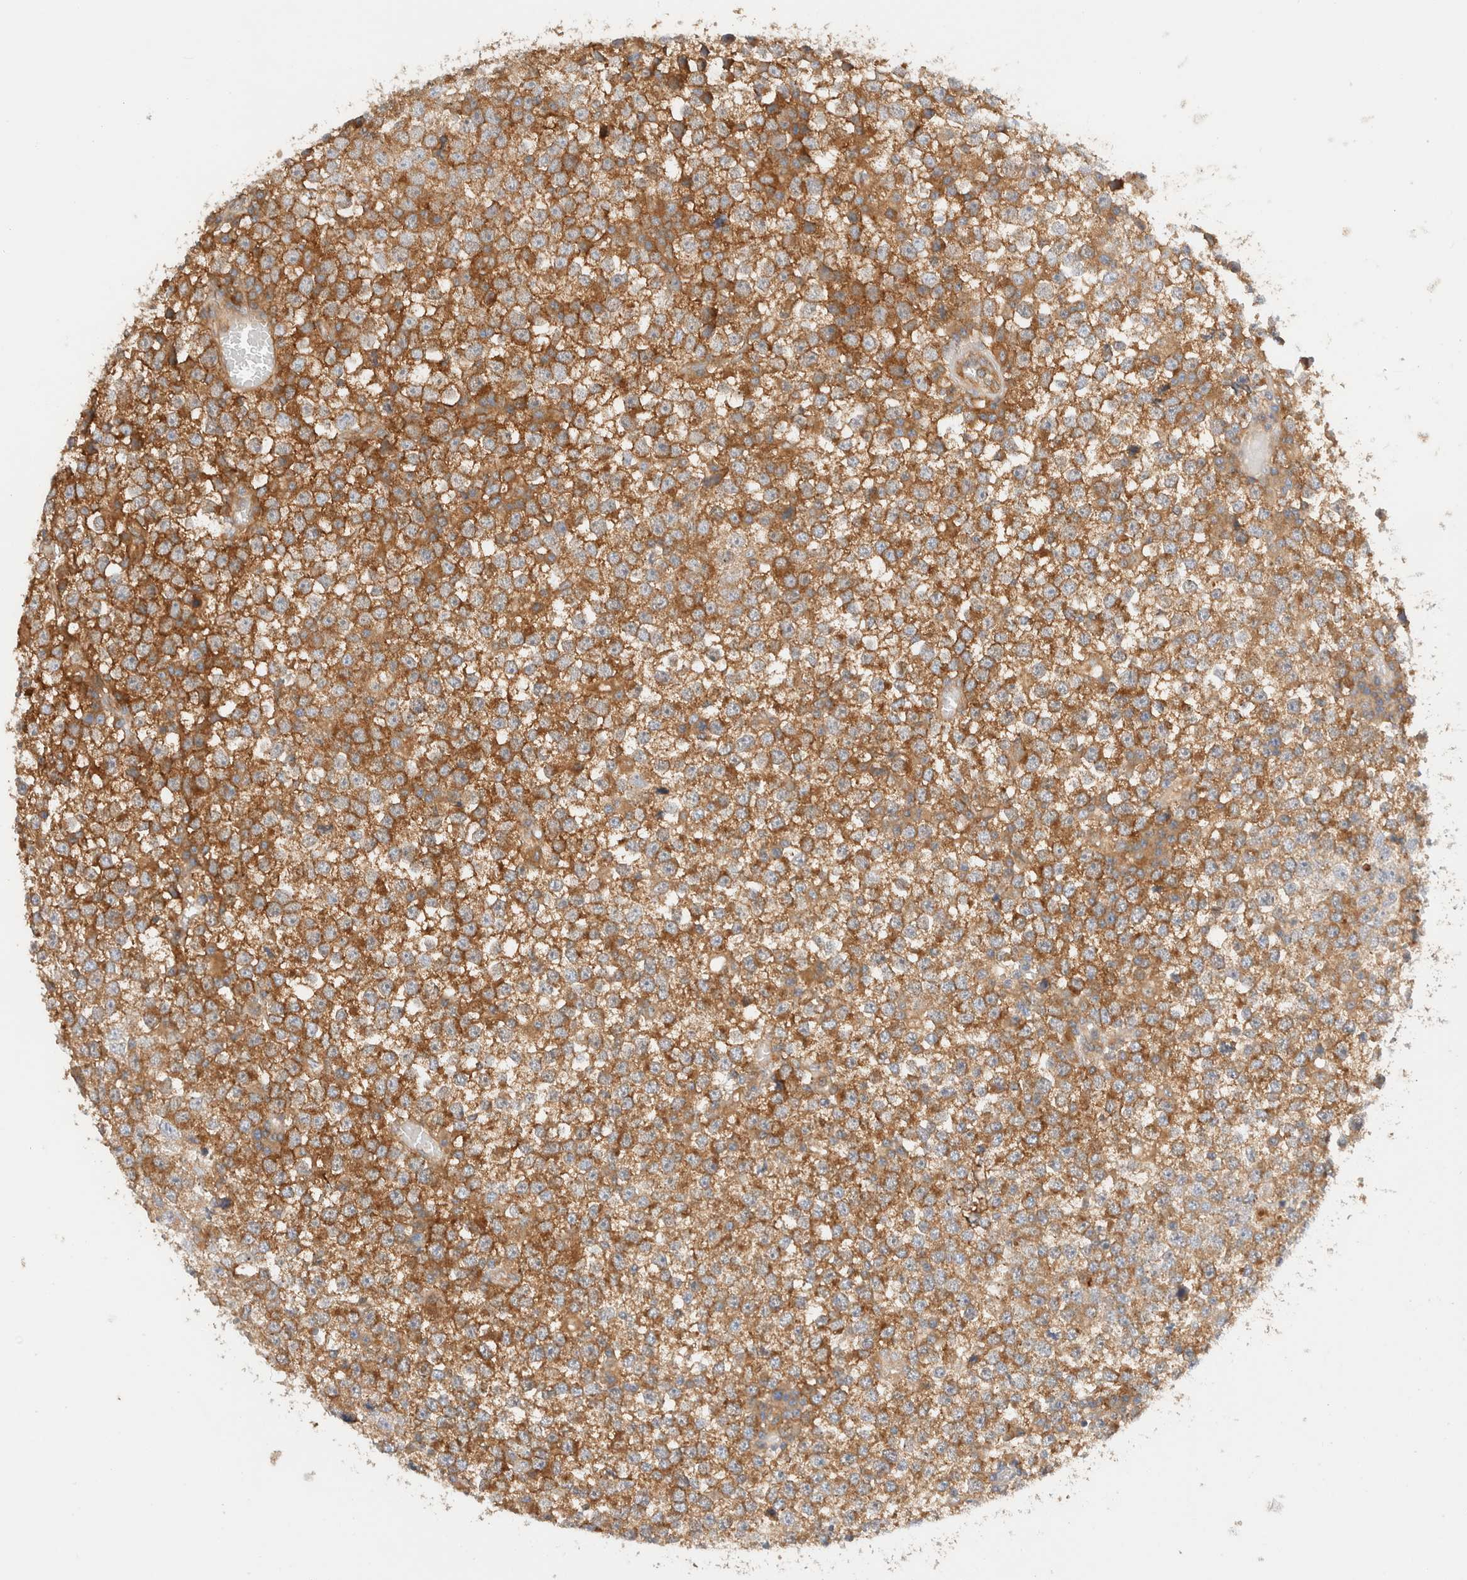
{"staining": {"intensity": "moderate", "quantity": ">75%", "location": "cytoplasmic/membranous"}, "tissue": "testis cancer", "cell_type": "Tumor cells", "image_type": "cancer", "snomed": [{"axis": "morphology", "description": "Seminoma, NOS"}, {"axis": "topography", "description": "Testis"}], "caption": "Immunohistochemistry (DAB) staining of human testis cancer (seminoma) shows moderate cytoplasmic/membranous protein positivity in about >75% of tumor cells.", "gene": "RABEP1", "patient": {"sex": "male", "age": 65}}